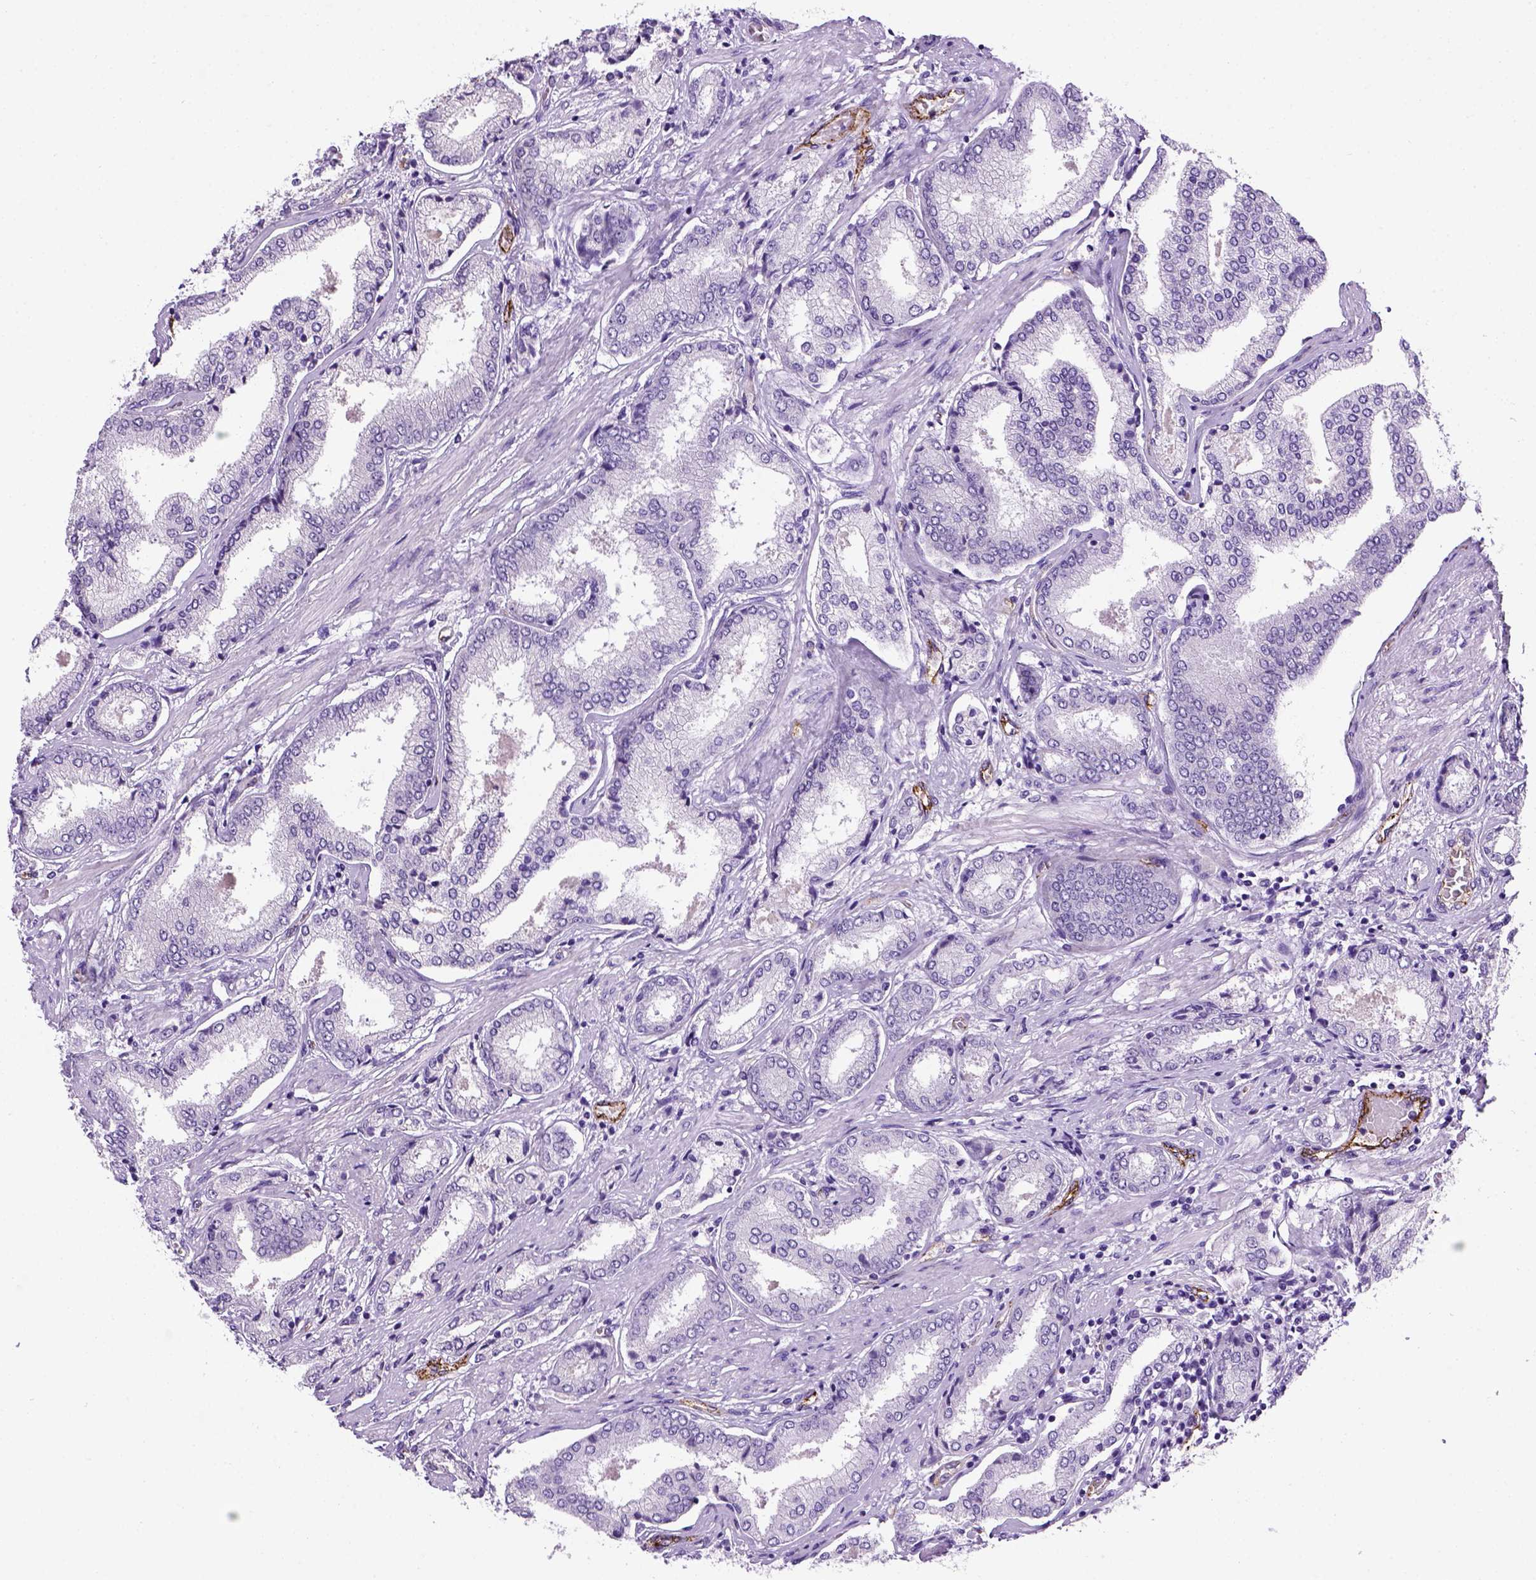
{"staining": {"intensity": "negative", "quantity": "none", "location": "none"}, "tissue": "prostate cancer", "cell_type": "Tumor cells", "image_type": "cancer", "snomed": [{"axis": "morphology", "description": "Adenocarcinoma, NOS"}, {"axis": "topography", "description": "Prostate"}], "caption": "High power microscopy histopathology image of an IHC photomicrograph of prostate adenocarcinoma, revealing no significant expression in tumor cells.", "gene": "VWF", "patient": {"sex": "male", "age": 63}}